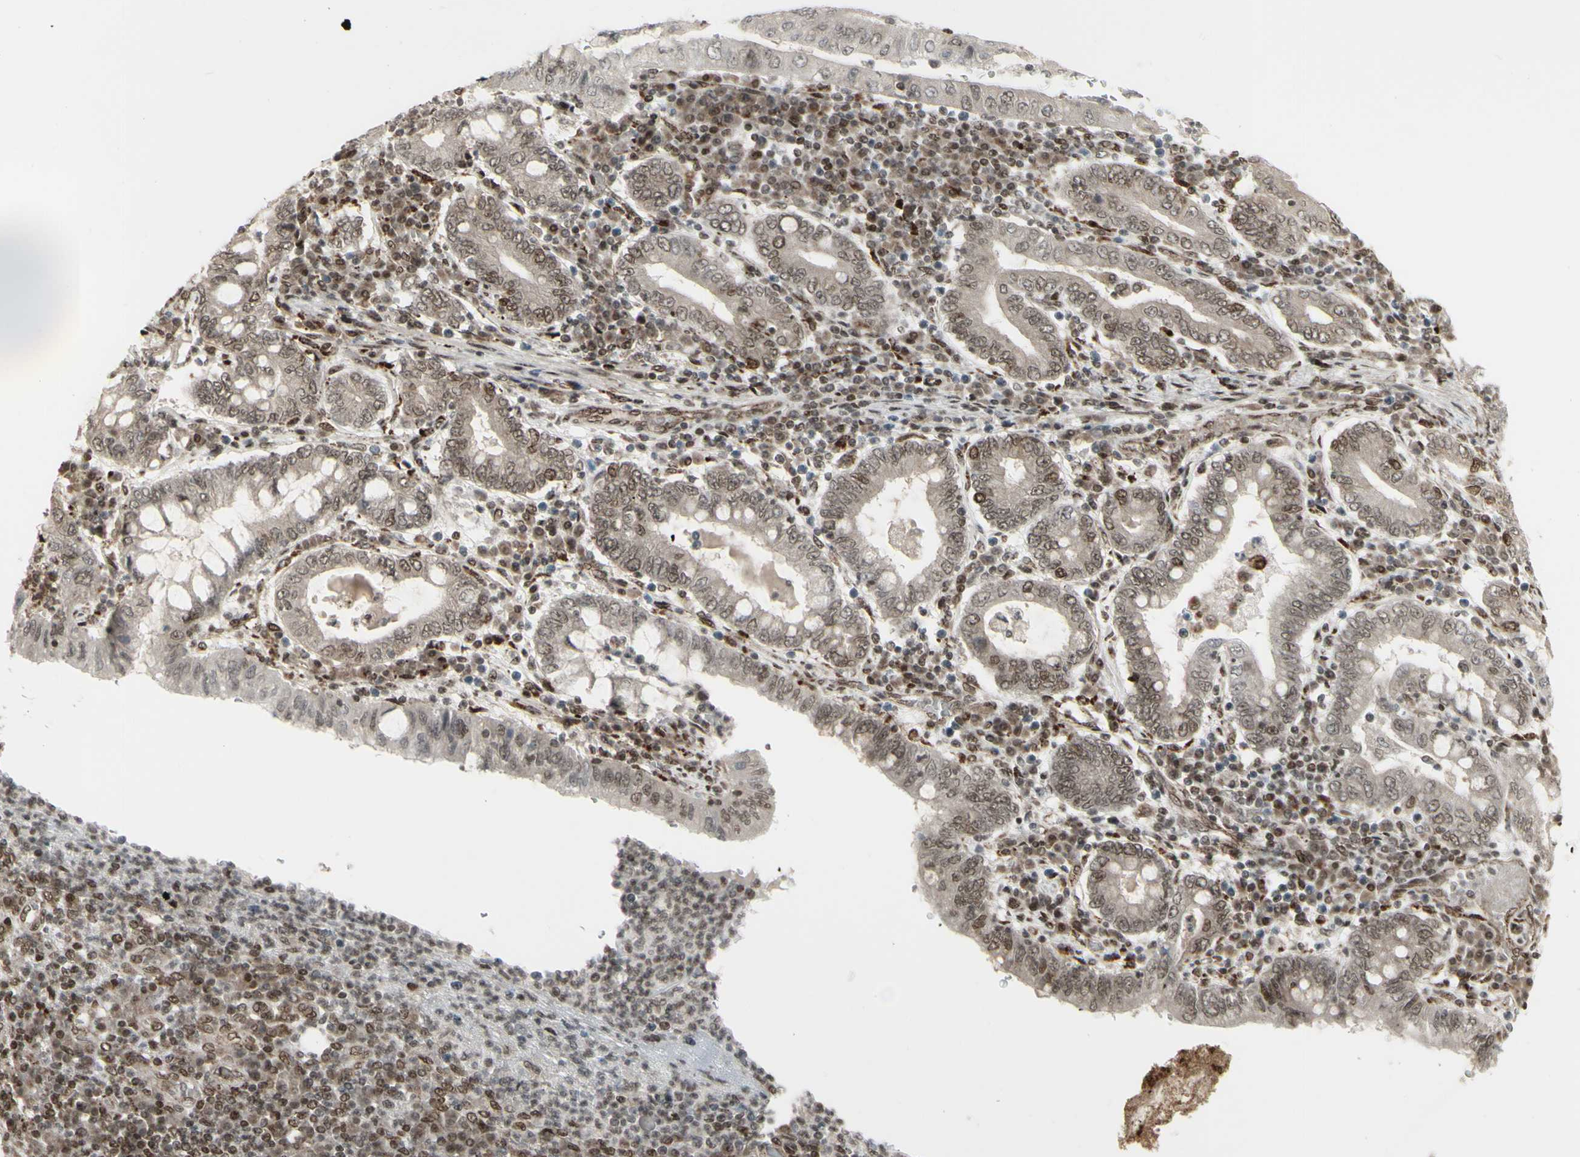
{"staining": {"intensity": "moderate", "quantity": ">75%", "location": "cytoplasmic/membranous,nuclear"}, "tissue": "stomach cancer", "cell_type": "Tumor cells", "image_type": "cancer", "snomed": [{"axis": "morphology", "description": "Normal tissue, NOS"}, {"axis": "morphology", "description": "Adenocarcinoma, NOS"}, {"axis": "topography", "description": "Esophagus"}, {"axis": "topography", "description": "Stomach, upper"}, {"axis": "topography", "description": "Peripheral nerve tissue"}], "caption": "IHC of stomach adenocarcinoma shows medium levels of moderate cytoplasmic/membranous and nuclear positivity in about >75% of tumor cells. (Brightfield microscopy of DAB IHC at high magnification).", "gene": "CBX1", "patient": {"sex": "male", "age": 62}}